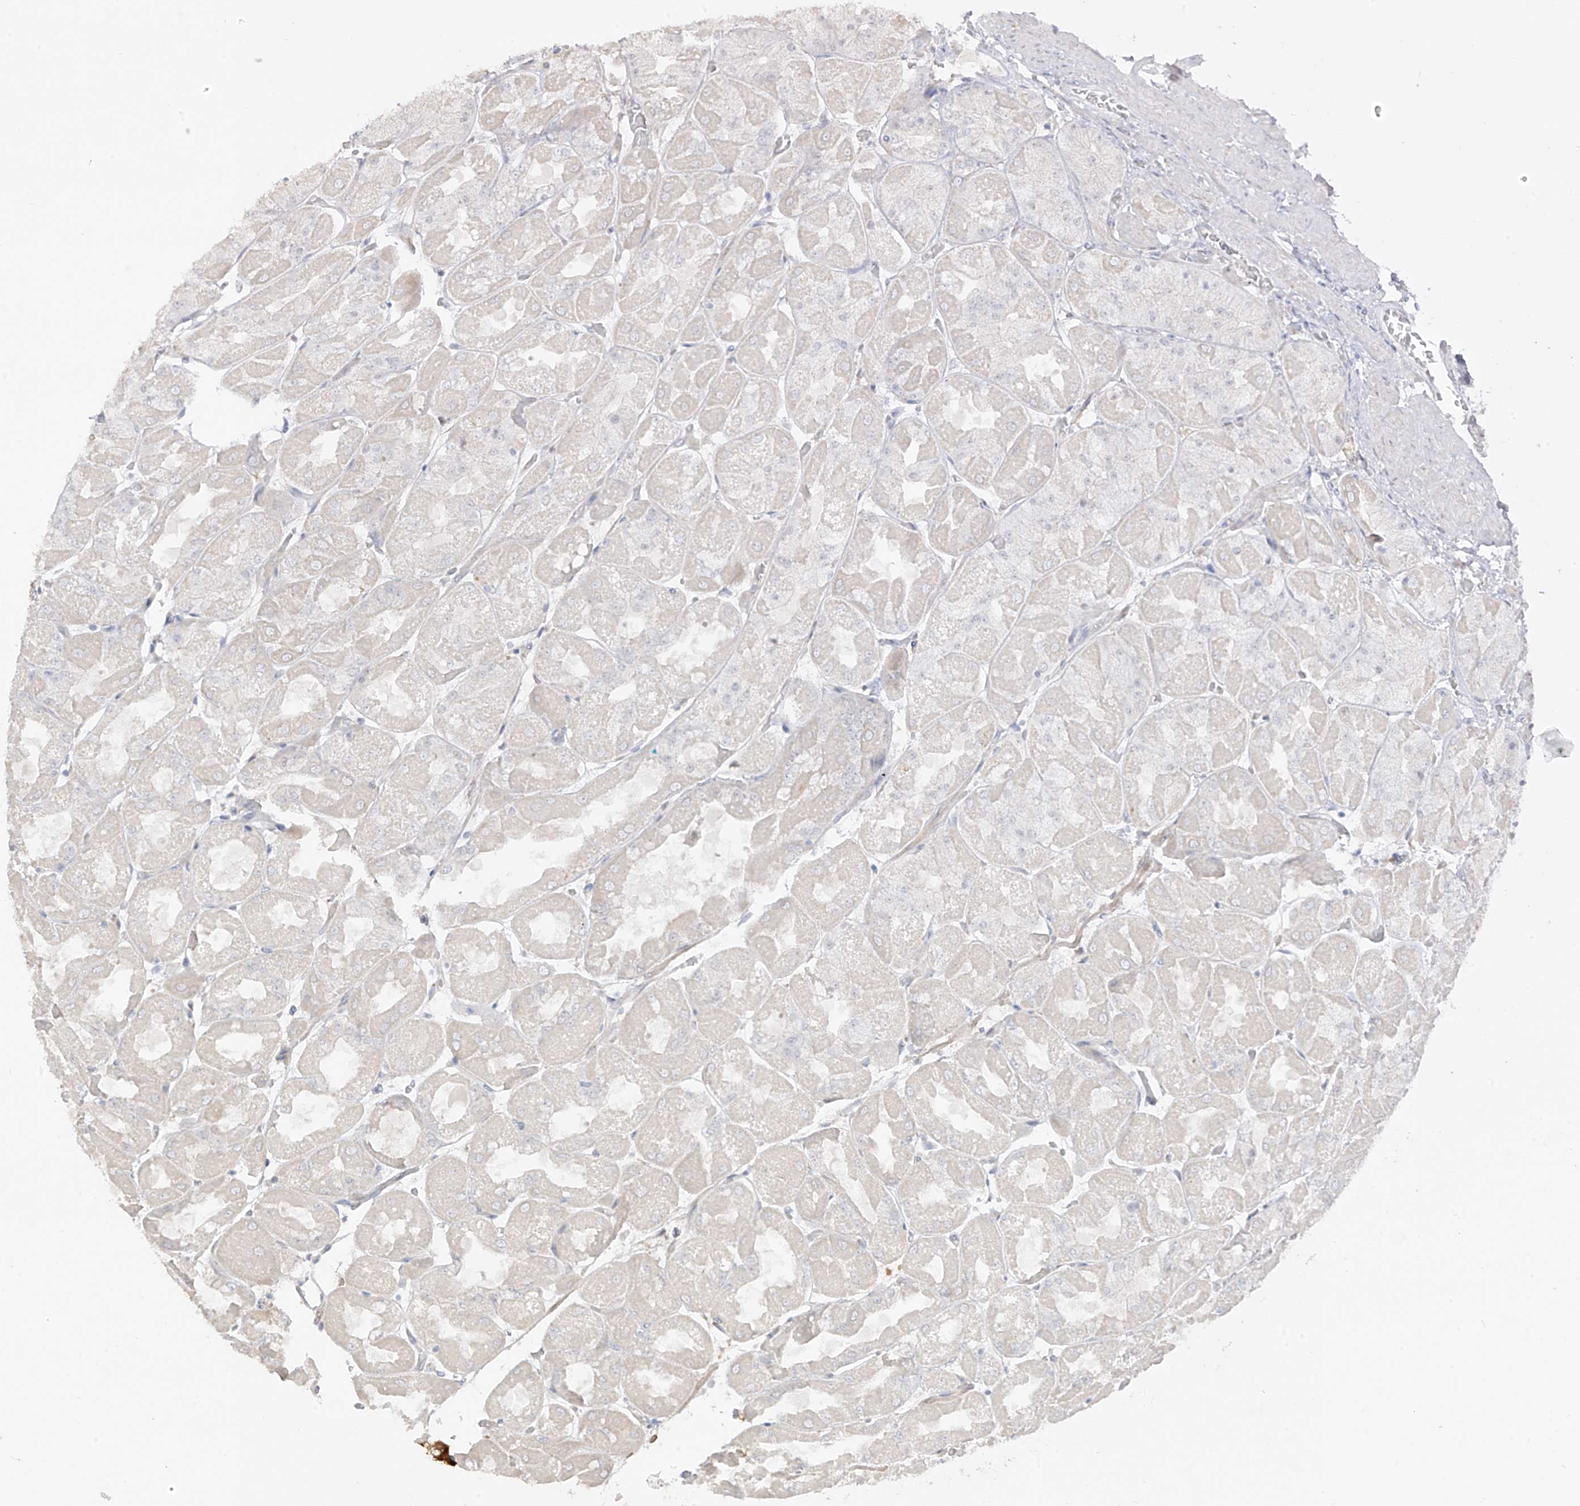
{"staining": {"intensity": "negative", "quantity": "none", "location": "none"}, "tissue": "stomach", "cell_type": "Glandular cells", "image_type": "normal", "snomed": [{"axis": "morphology", "description": "Normal tissue, NOS"}, {"axis": "topography", "description": "Stomach"}], "caption": "Human stomach stained for a protein using immunohistochemistry (IHC) exhibits no staining in glandular cells.", "gene": "DCDC2", "patient": {"sex": "female", "age": 61}}